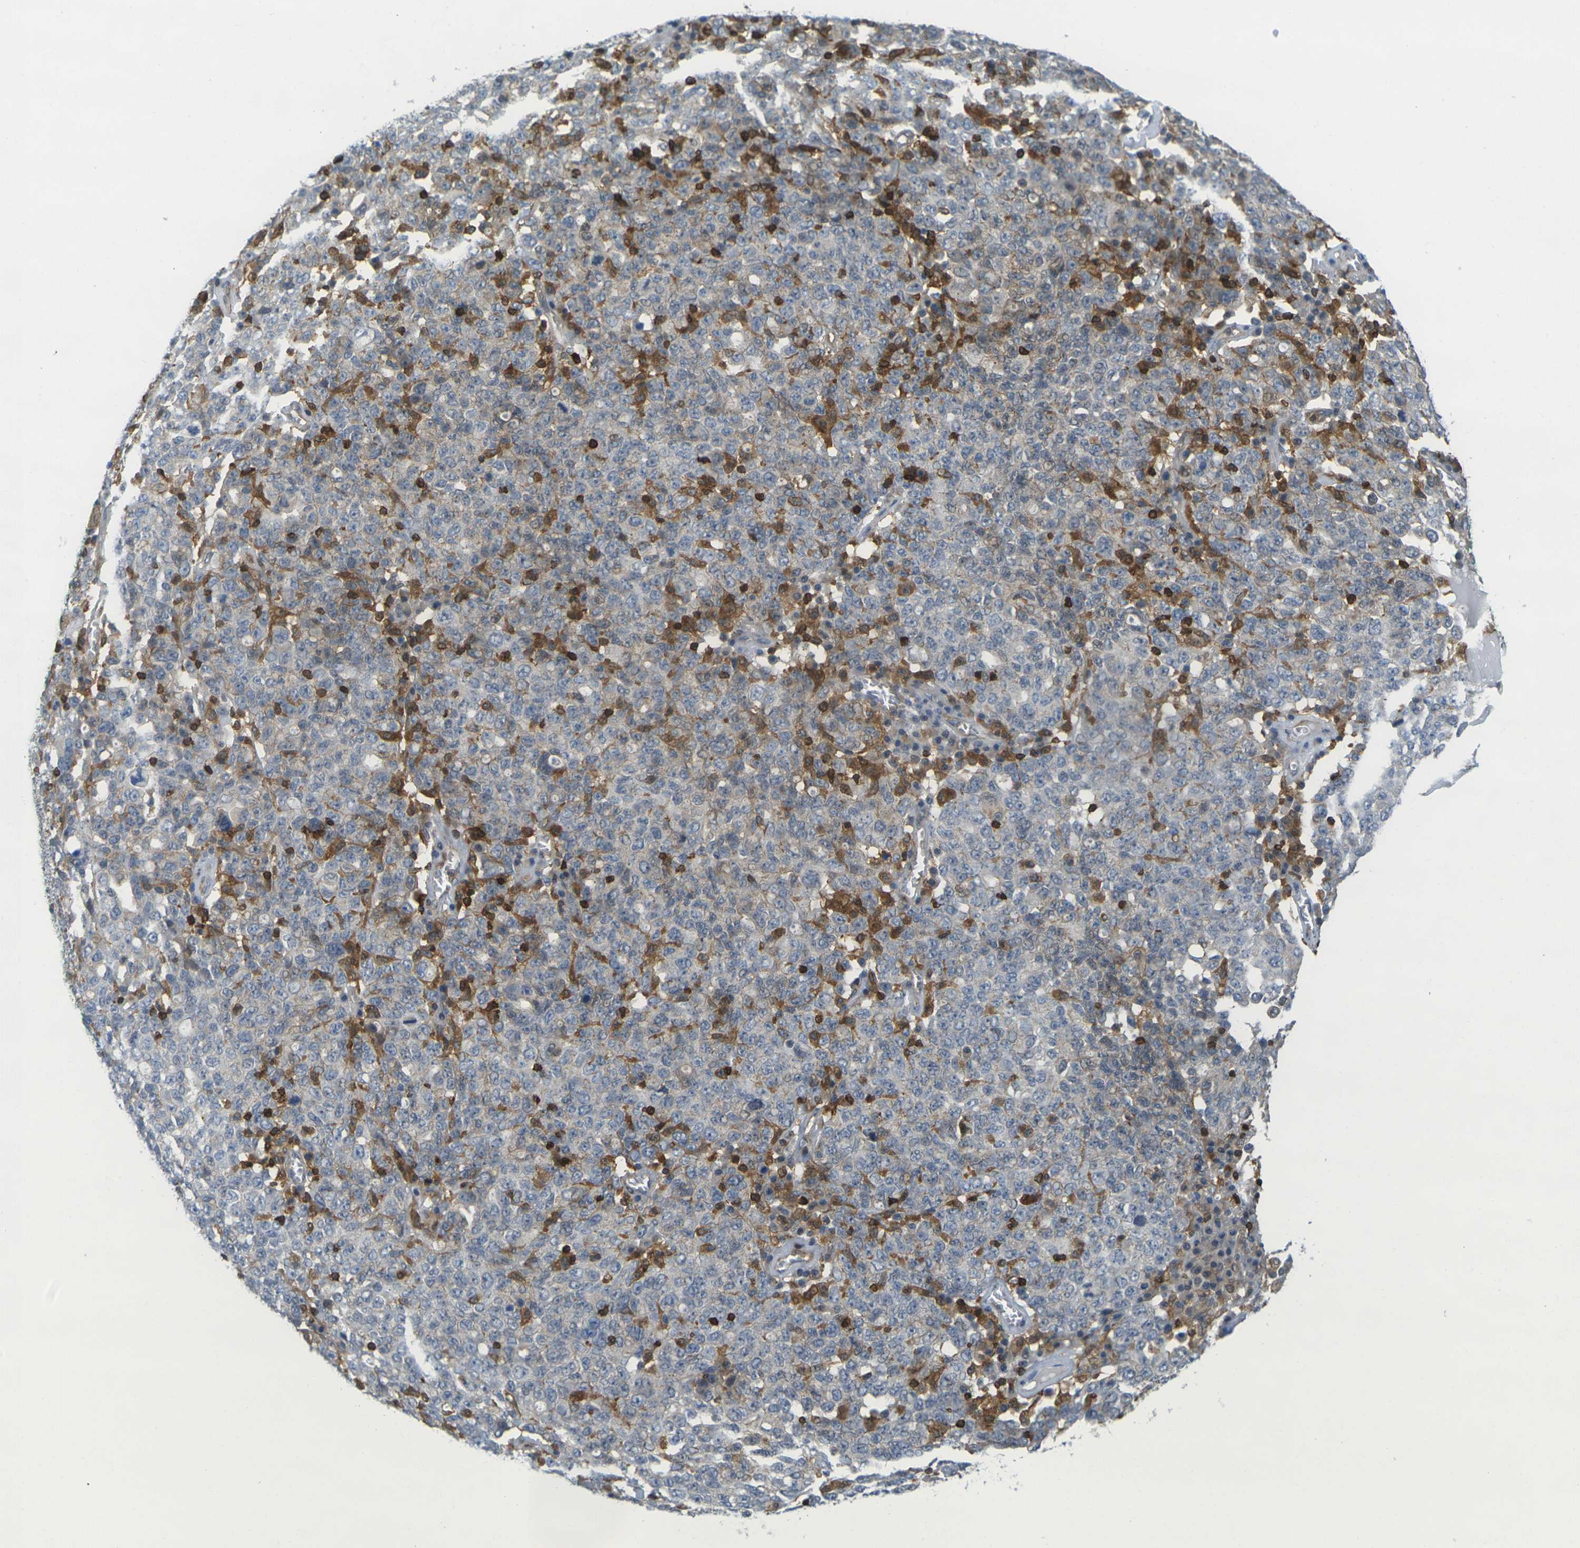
{"staining": {"intensity": "negative", "quantity": "none", "location": "none"}, "tissue": "ovarian cancer", "cell_type": "Tumor cells", "image_type": "cancer", "snomed": [{"axis": "morphology", "description": "Carcinoma, endometroid"}, {"axis": "topography", "description": "Ovary"}], "caption": "There is no significant expression in tumor cells of ovarian cancer (endometroid carcinoma).", "gene": "LASP1", "patient": {"sex": "female", "age": 62}}